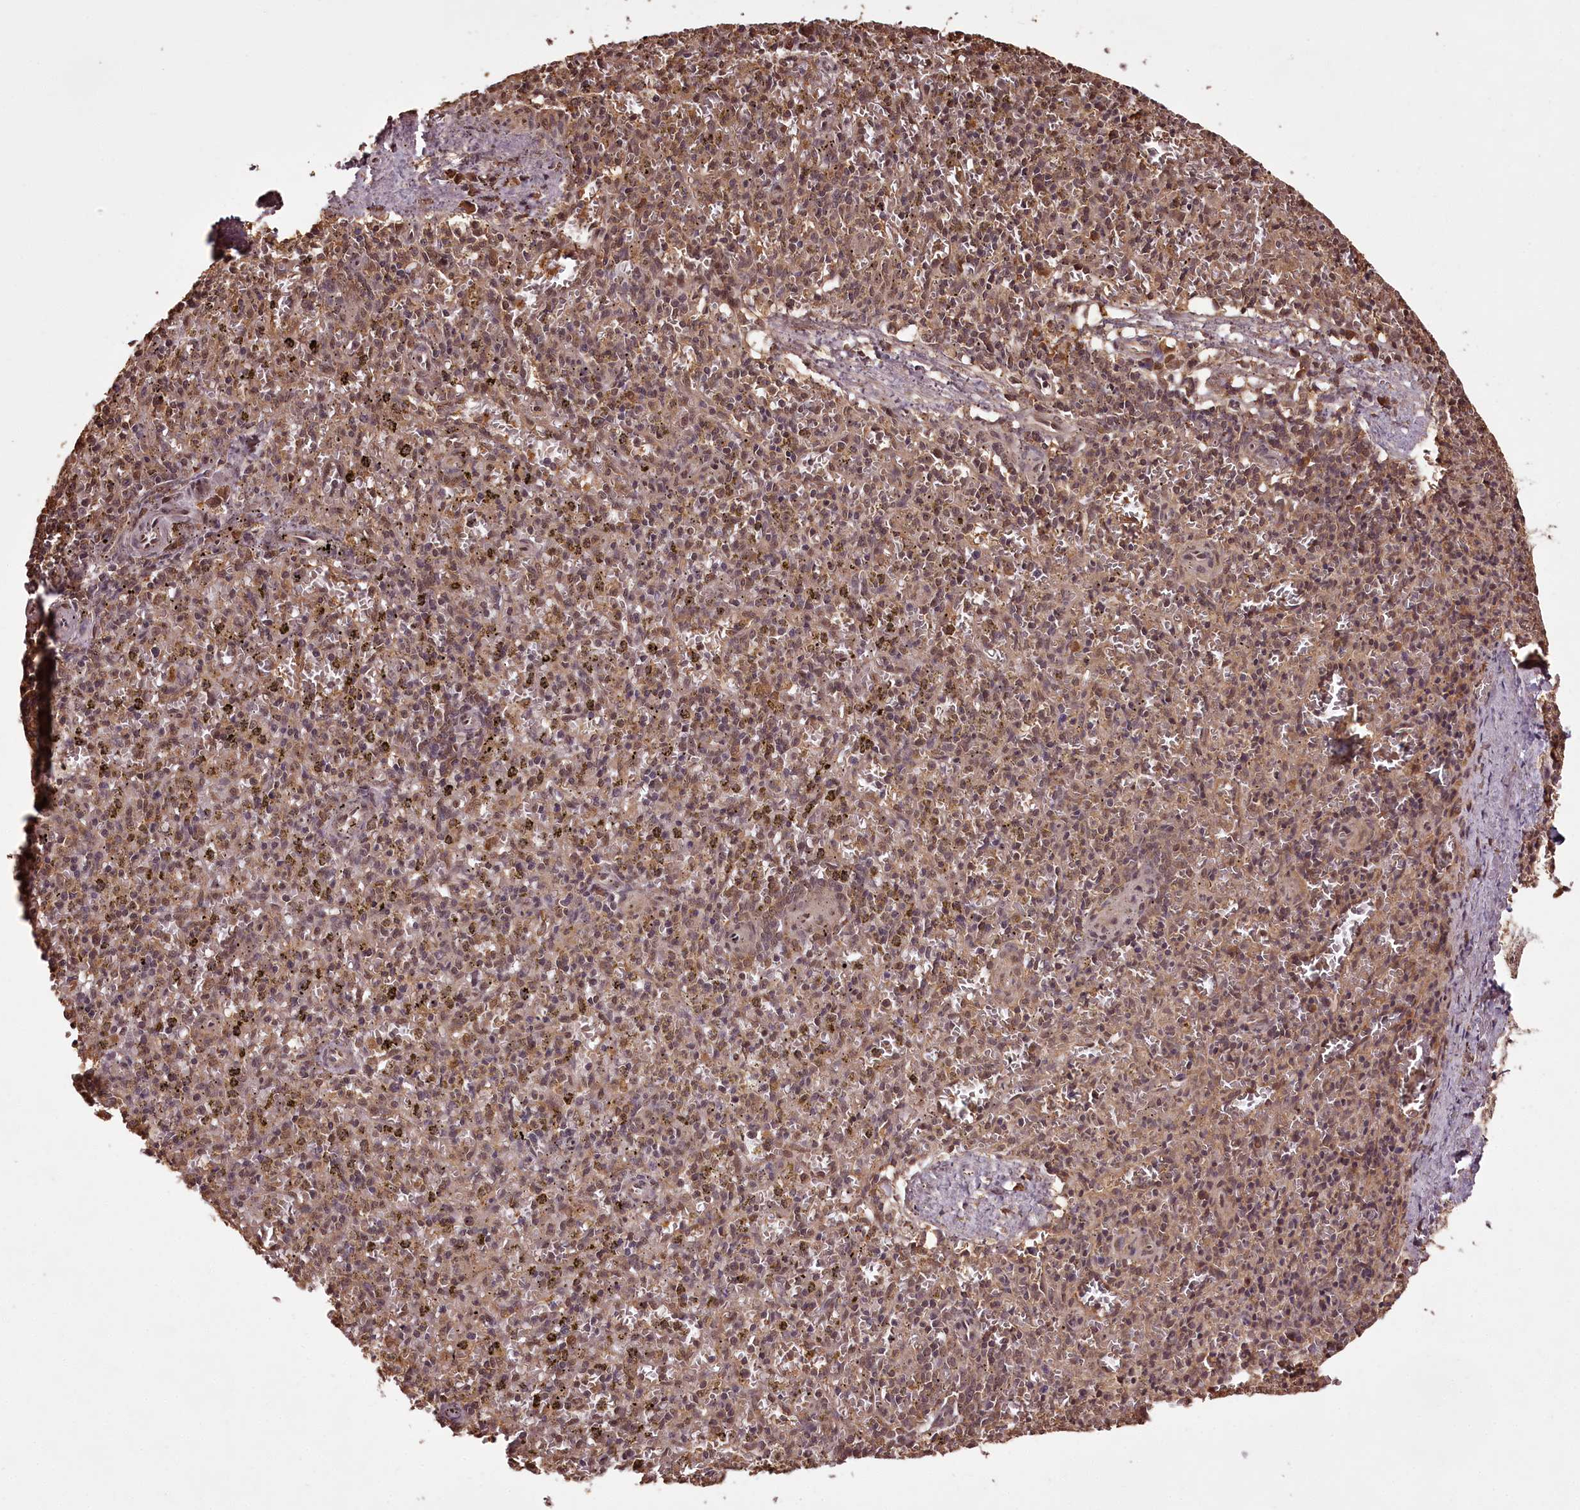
{"staining": {"intensity": "moderate", "quantity": "<25%", "location": "cytoplasmic/membranous"}, "tissue": "spleen", "cell_type": "Cells in red pulp", "image_type": "normal", "snomed": [{"axis": "morphology", "description": "Normal tissue, NOS"}, {"axis": "topography", "description": "Spleen"}], "caption": "Spleen stained with IHC exhibits moderate cytoplasmic/membranous positivity in approximately <25% of cells in red pulp. The protein is shown in brown color, while the nuclei are stained blue.", "gene": "NPRL2", "patient": {"sex": "male", "age": 72}}